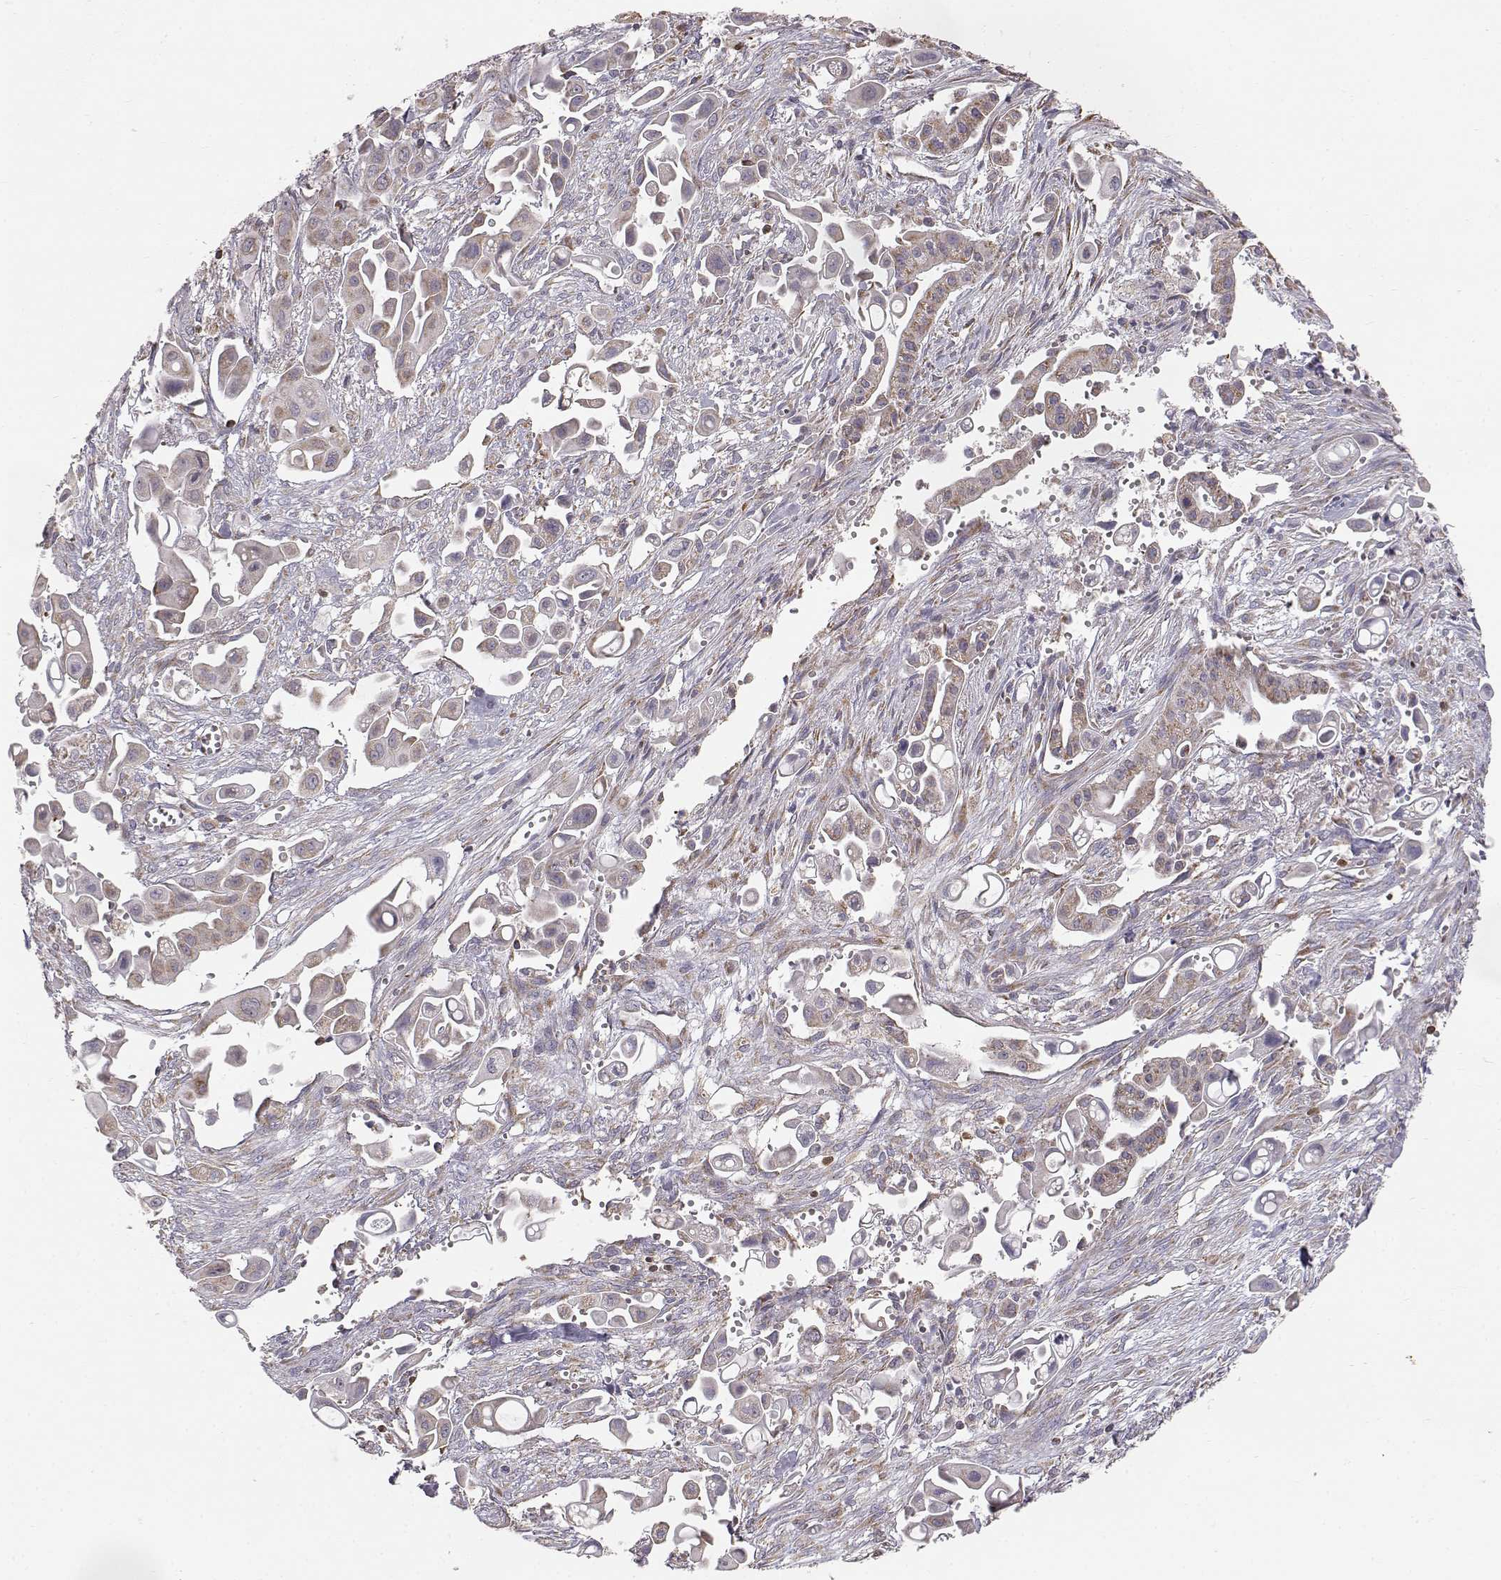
{"staining": {"intensity": "moderate", "quantity": ">75%", "location": "cytoplasmic/membranous"}, "tissue": "pancreatic cancer", "cell_type": "Tumor cells", "image_type": "cancer", "snomed": [{"axis": "morphology", "description": "Adenocarcinoma, NOS"}, {"axis": "topography", "description": "Pancreas"}], "caption": "High-magnification brightfield microscopy of pancreatic adenocarcinoma stained with DAB (brown) and counterstained with hematoxylin (blue). tumor cells exhibit moderate cytoplasmic/membranous positivity is present in approximately>75% of cells. (DAB (3,3'-diaminobenzidine) IHC, brown staining for protein, blue staining for nuclei).", "gene": "GRAP2", "patient": {"sex": "male", "age": 50}}